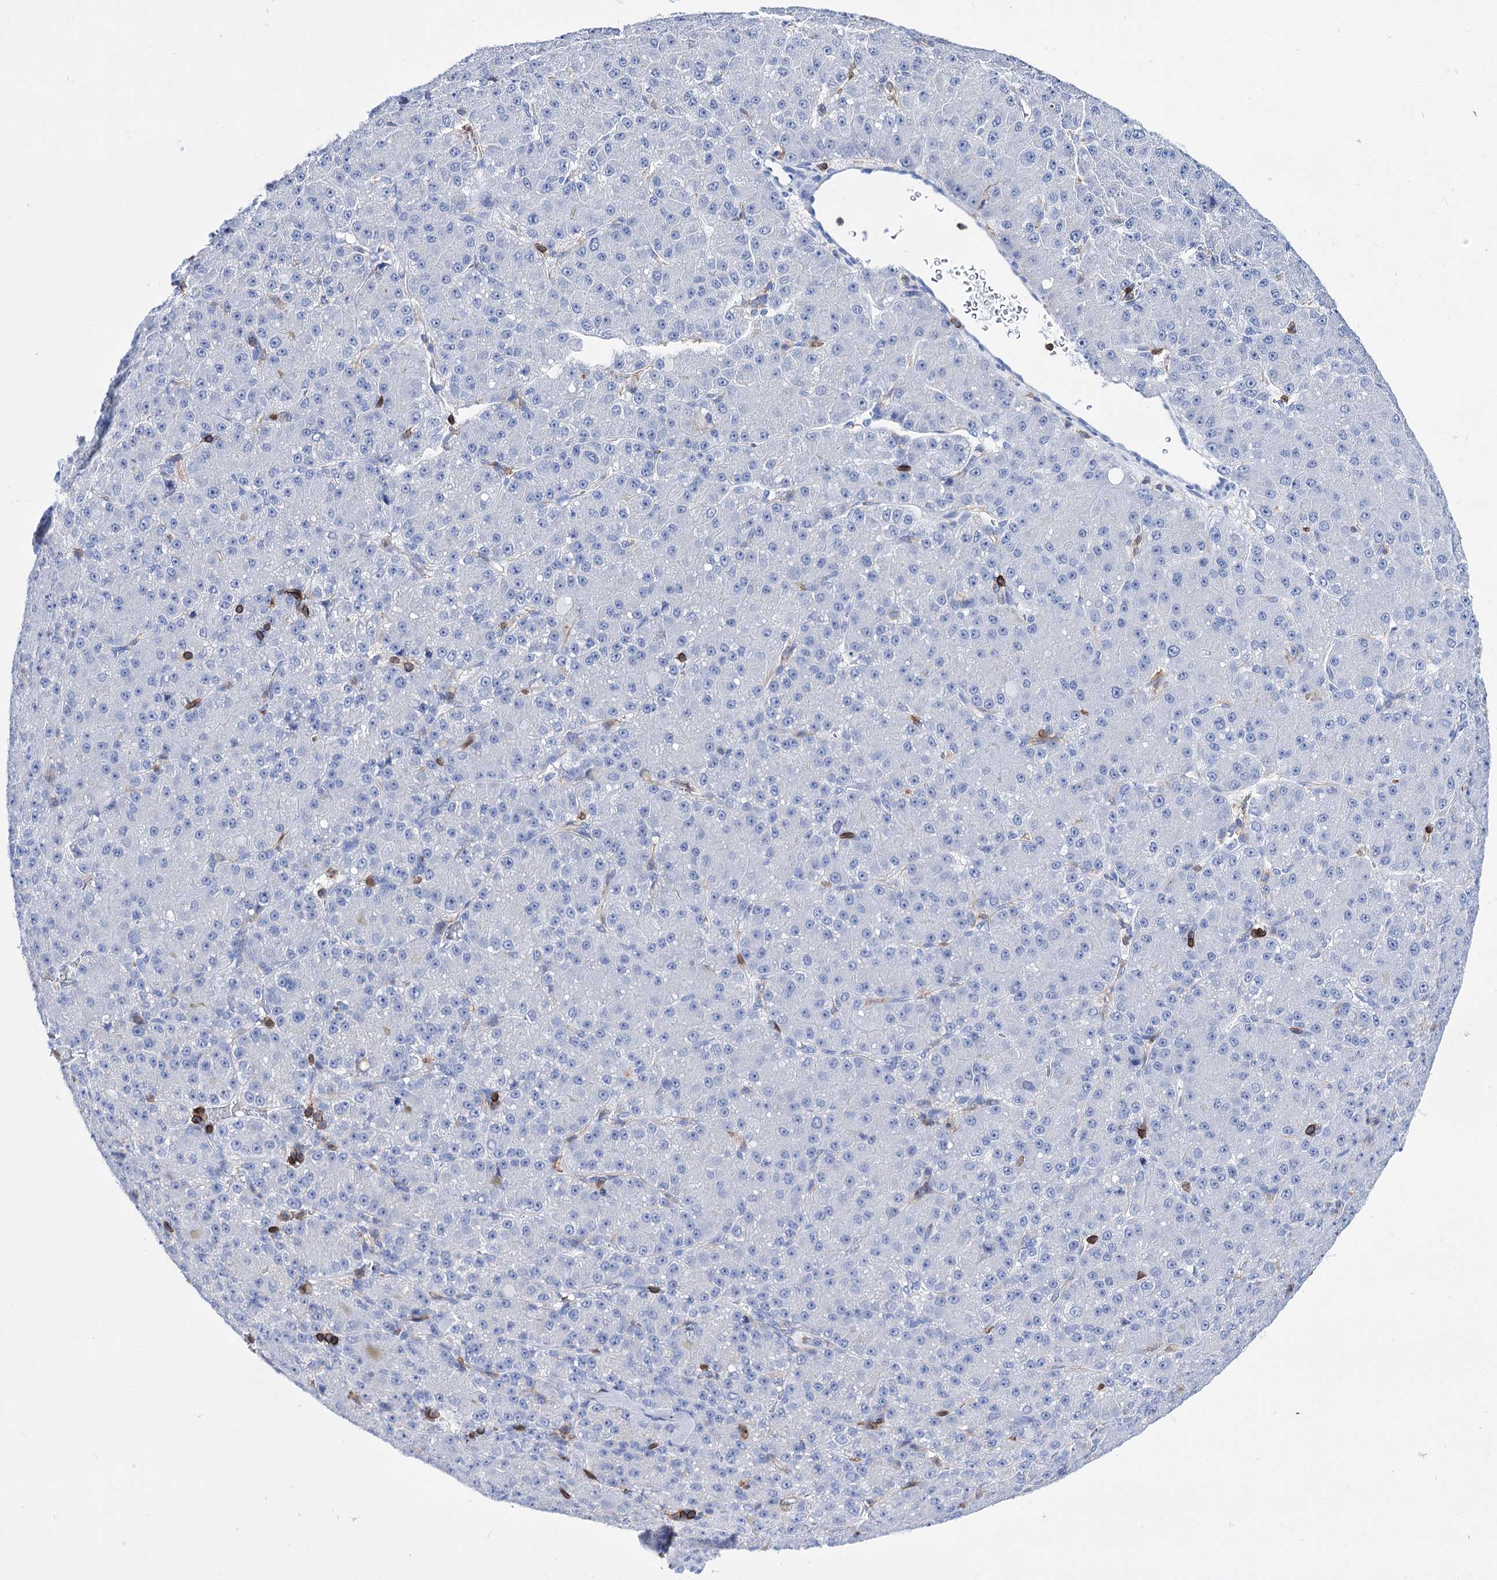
{"staining": {"intensity": "negative", "quantity": "none", "location": "none"}, "tissue": "liver cancer", "cell_type": "Tumor cells", "image_type": "cancer", "snomed": [{"axis": "morphology", "description": "Carcinoma, Hepatocellular, NOS"}, {"axis": "topography", "description": "Liver"}], "caption": "High power microscopy photomicrograph of an immunohistochemistry micrograph of liver cancer (hepatocellular carcinoma), revealing no significant positivity in tumor cells.", "gene": "DEF6", "patient": {"sex": "male", "age": 67}}